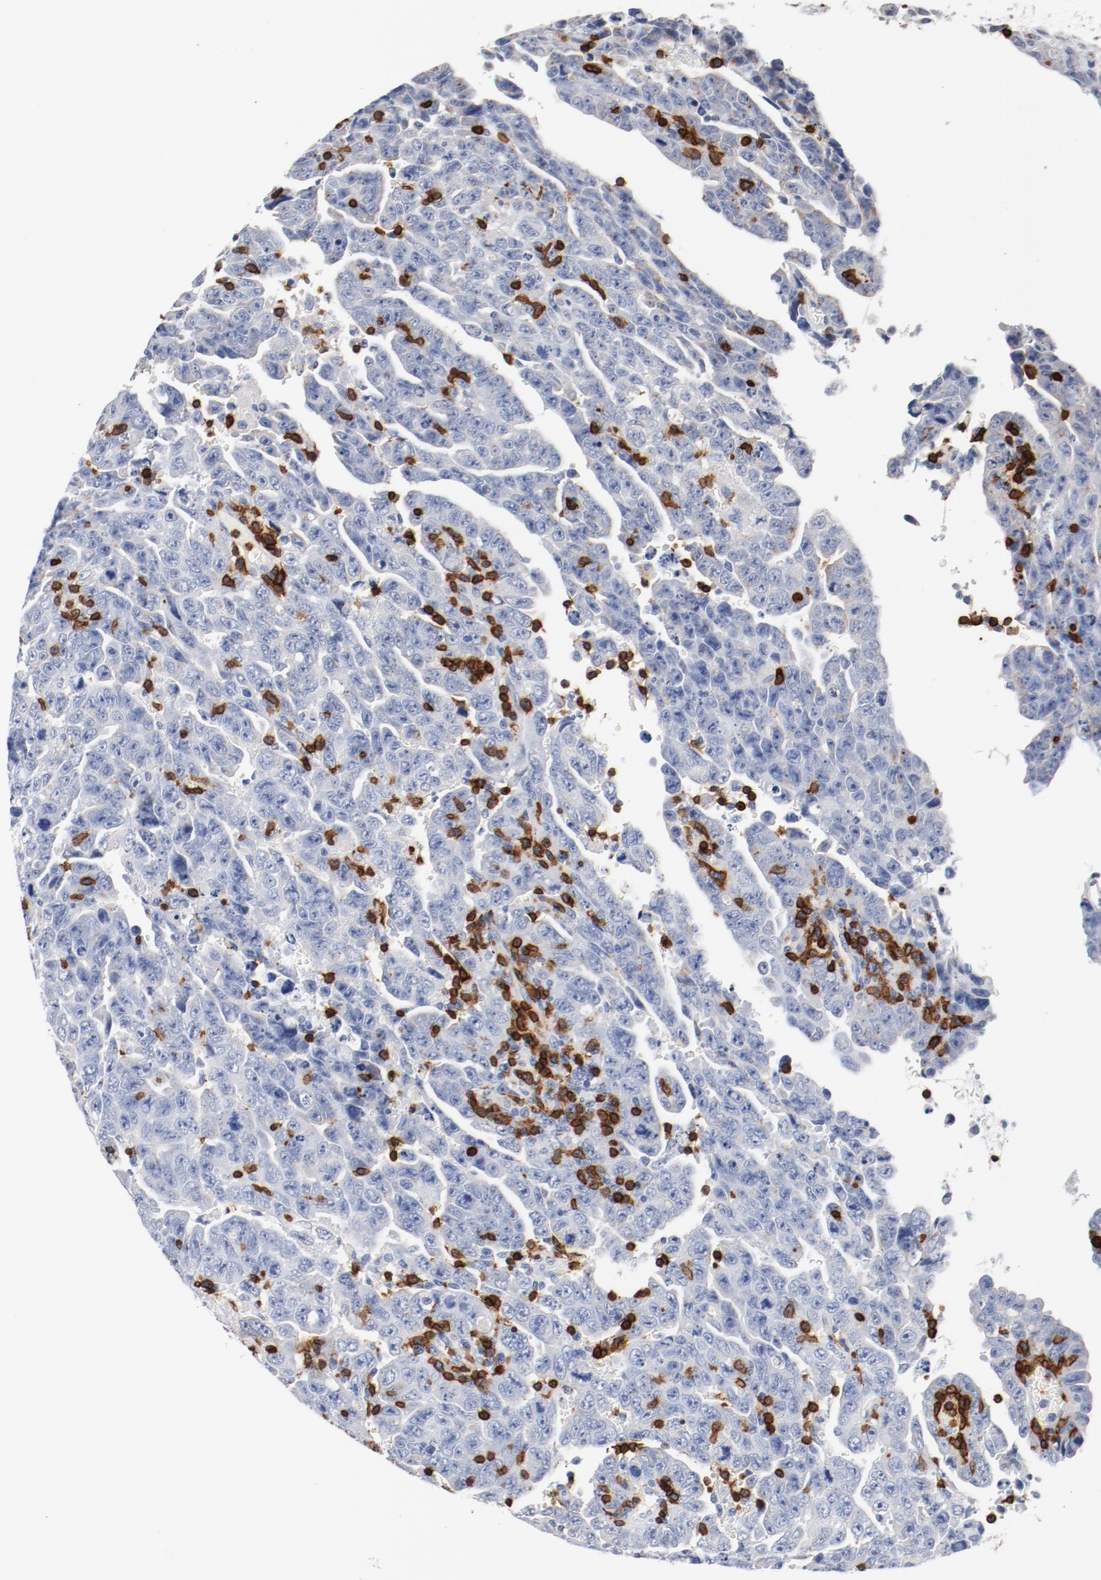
{"staining": {"intensity": "negative", "quantity": "none", "location": "none"}, "tissue": "testis cancer", "cell_type": "Tumor cells", "image_type": "cancer", "snomed": [{"axis": "morphology", "description": "Carcinoma, Embryonal, NOS"}, {"axis": "topography", "description": "Testis"}], "caption": "IHC of human testis cancer (embryonal carcinoma) displays no expression in tumor cells. The staining was performed using DAB (3,3'-diaminobenzidine) to visualize the protein expression in brown, while the nuclei were stained in blue with hematoxylin (Magnification: 20x).", "gene": "CD247", "patient": {"sex": "male", "age": 28}}